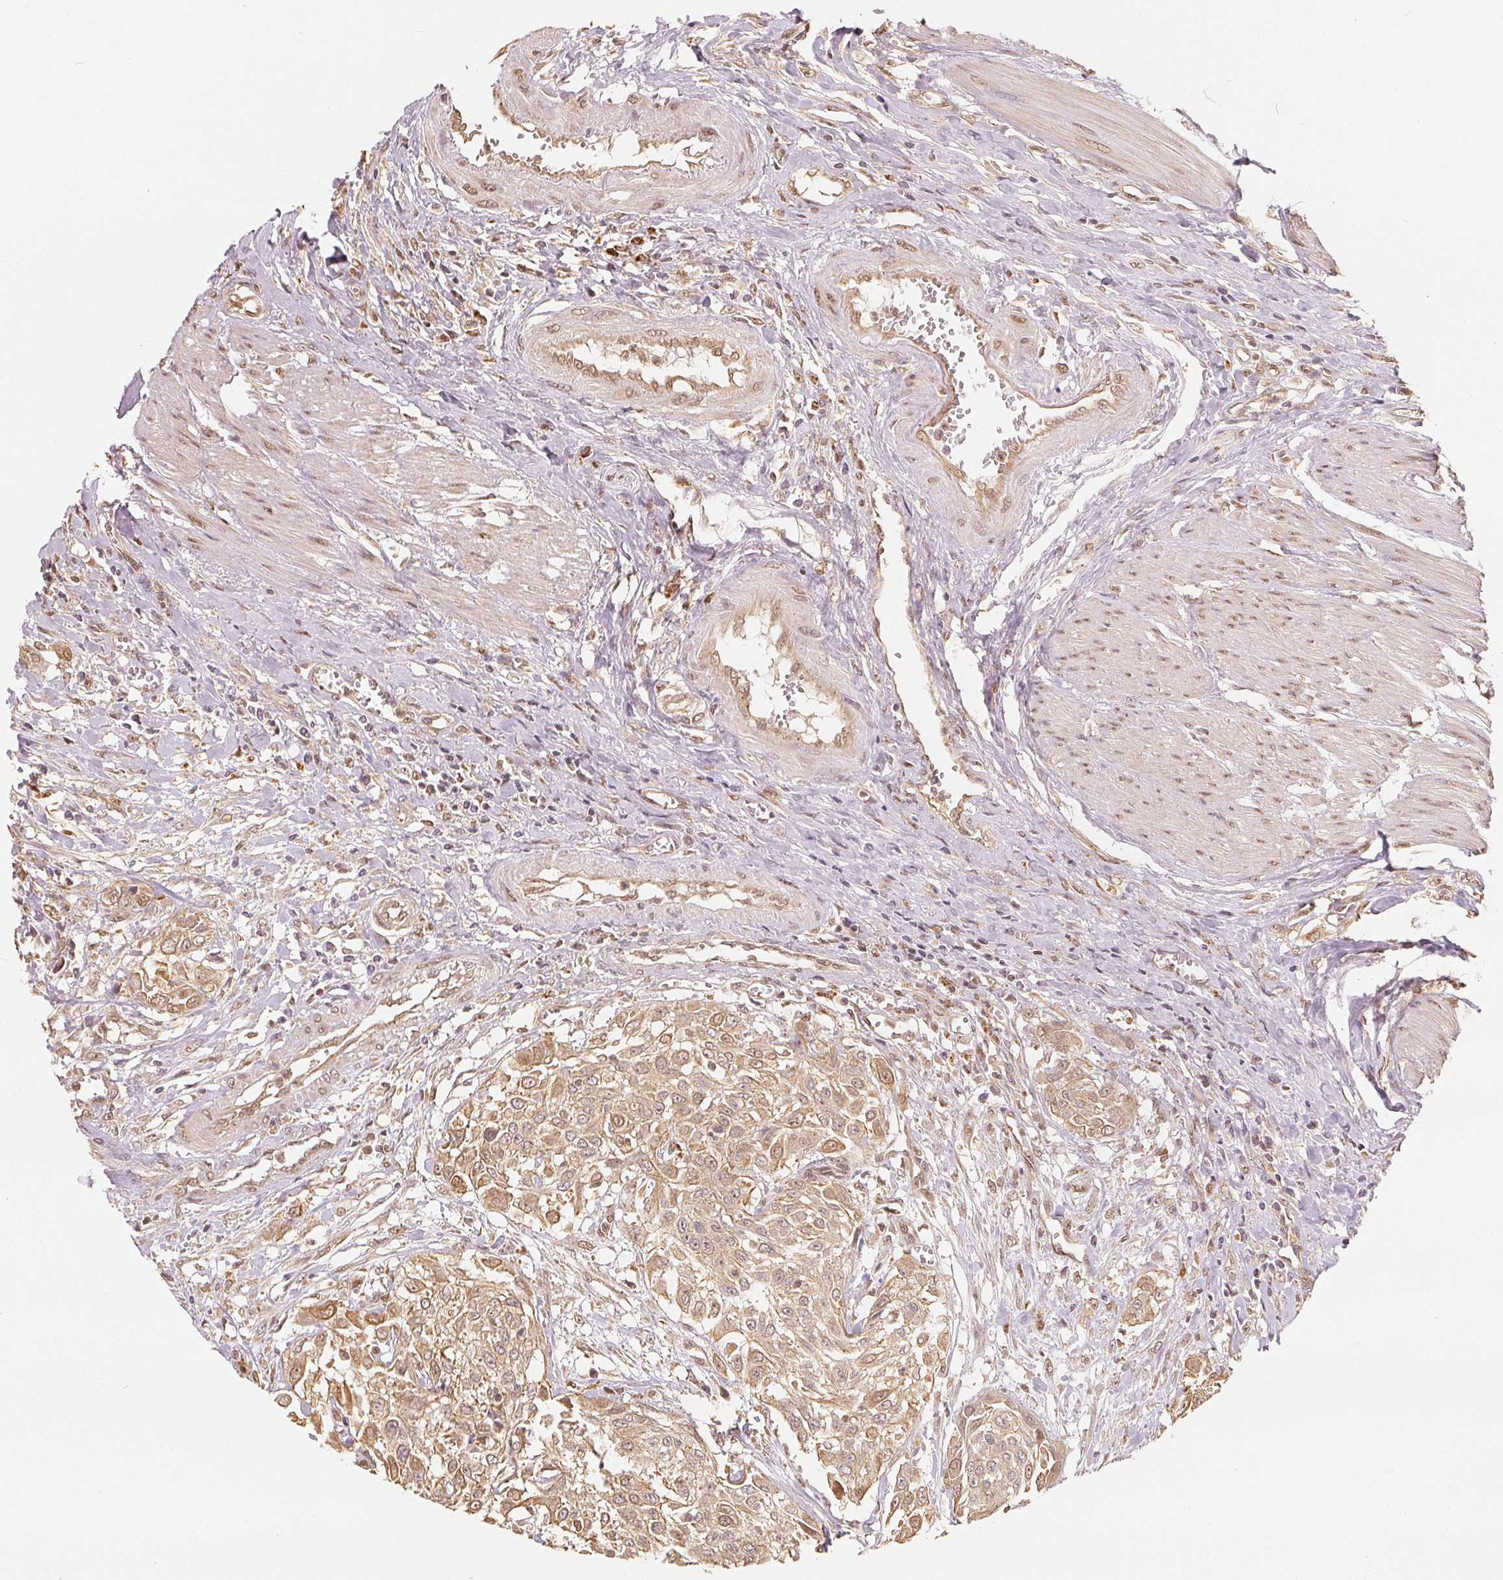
{"staining": {"intensity": "weak", "quantity": ">75%", "location": "cytoplasmic/membranous,nuclear"}, "tissue": "urothelial cancer", "cell_type": "Tumor cells", "image_type": "cancer", "snomed": [{"axis": "morphology", "description": "Urothelial carcinoma, High grade"}, {"axis": "topography", "description": "Urinary bladder"}], "caption": "An immunohistochemistry (IHC) image of tumor tissue is shown. Protein staining in brown shows weak cytoplasmic/membranous and nuclear positivity in urothelial carcinoma (high-grade) within tumor cells.", "gene": "GUSB", "patient": {"sex": "male", "age": 57}}